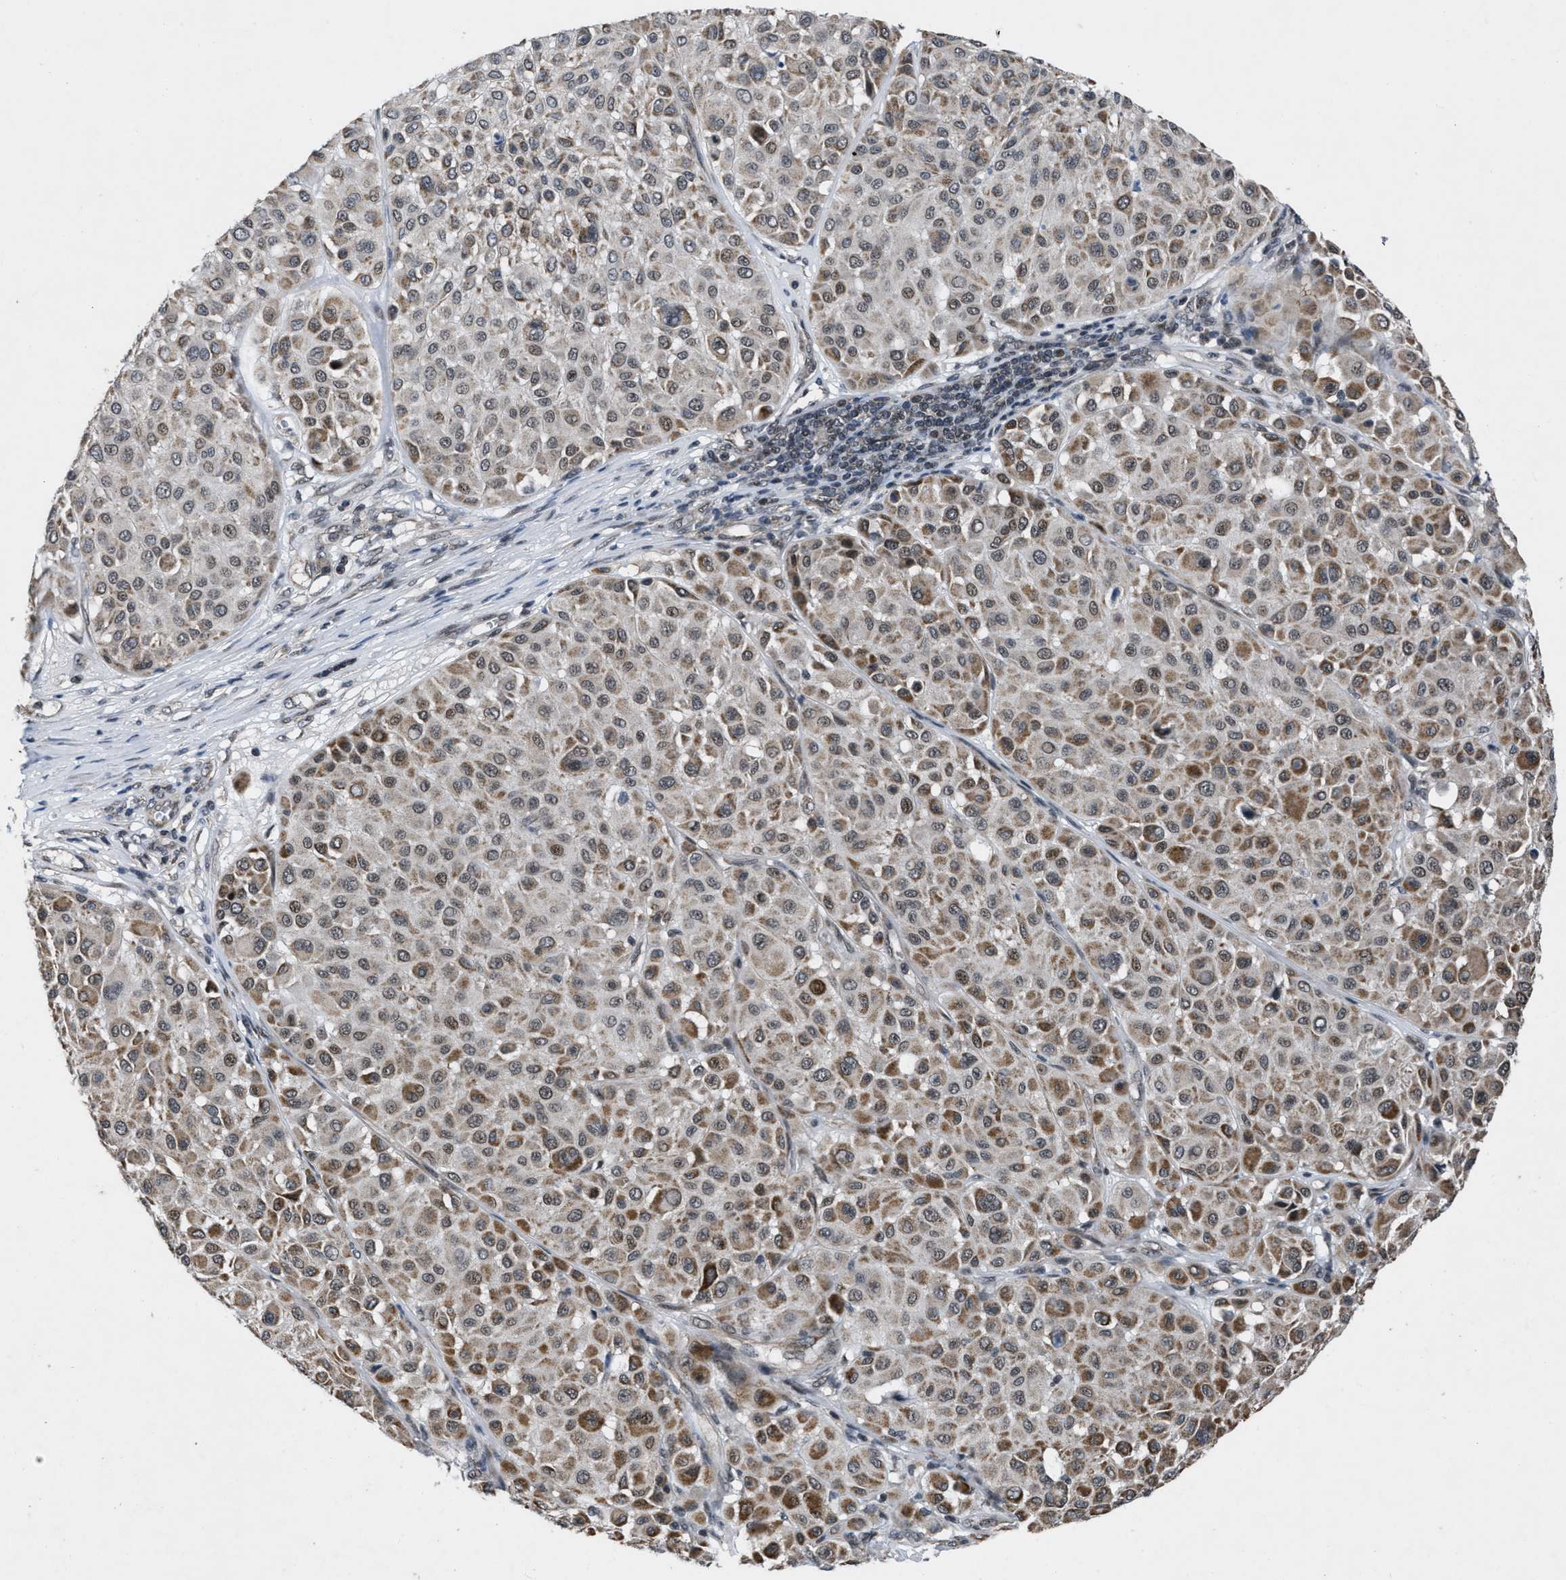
{"staining": {"intensity": "moderate", "quantity": "25%-75%", "location": "cytoplasmic/membranous,nuclear"}, "tissue": "melanoma", "cell_type": "Tumor cells", "image_type": "cancer", "snomed": [{"axis": "morphology", "description": "Malignant melanoma, Metastatic site"}, {"axis": "topography", "description": "Soft tissue"}], "caption": "The immunohistochemical stain highlights moderate cytoplasmic/membranous and nuclear positivity in tumor cells of melanoma tissue.", "gene": "ZNHIT1", "patient": {"sex": "male", "age": 41}}